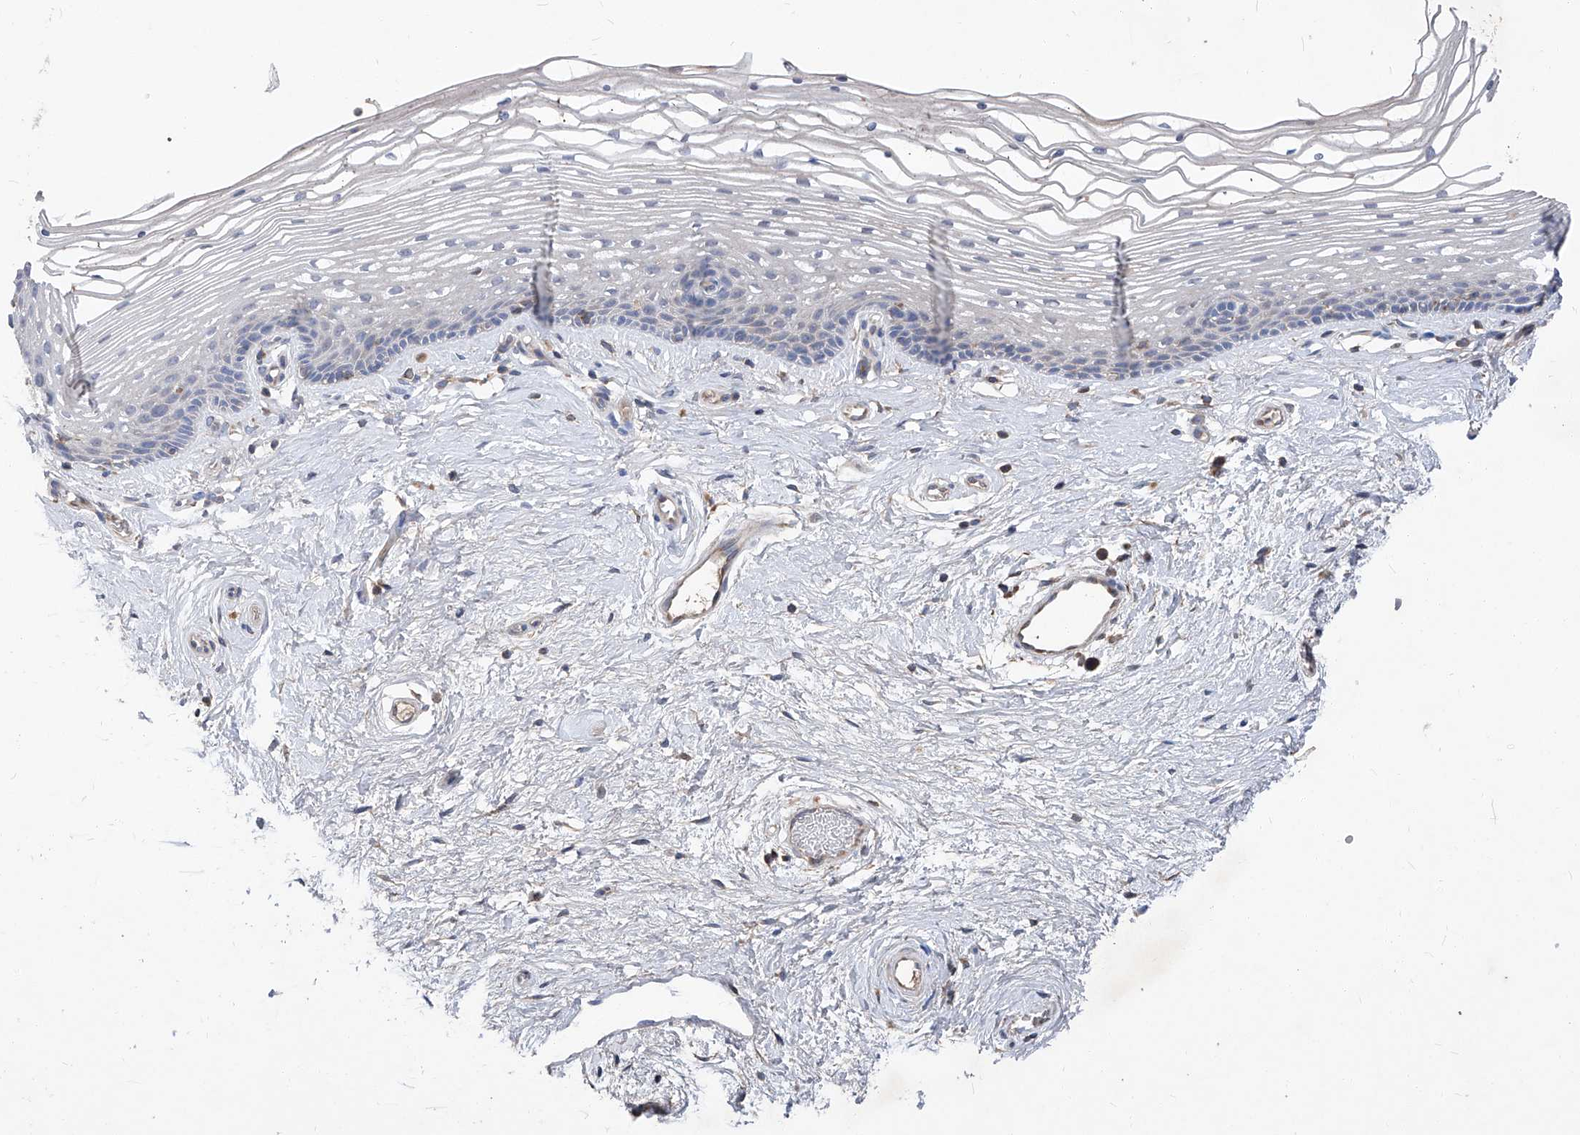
{"staining": {"intensity": "negative", "quantity": "none", "location": "none"}, "tissue": "vagina", "cell_type": "Squamous epithelial cells", "image_type": "normal", "snomed": [{"axis": "morphology", "description": "Normal tissue, NOS"}, {"axis": "topography", "description": "Vagina"}], "caption": "This is a micrograph of immunohistochemistry (IHC) staining of benign vagina, which shows no expression in squamous epithelial cells. (DAB (3,3'-diaminobenzidine) IHC with hematoxylin counter stain).", "gene": "EPHA8", "patient": {"sex": "female", "age": 46}}